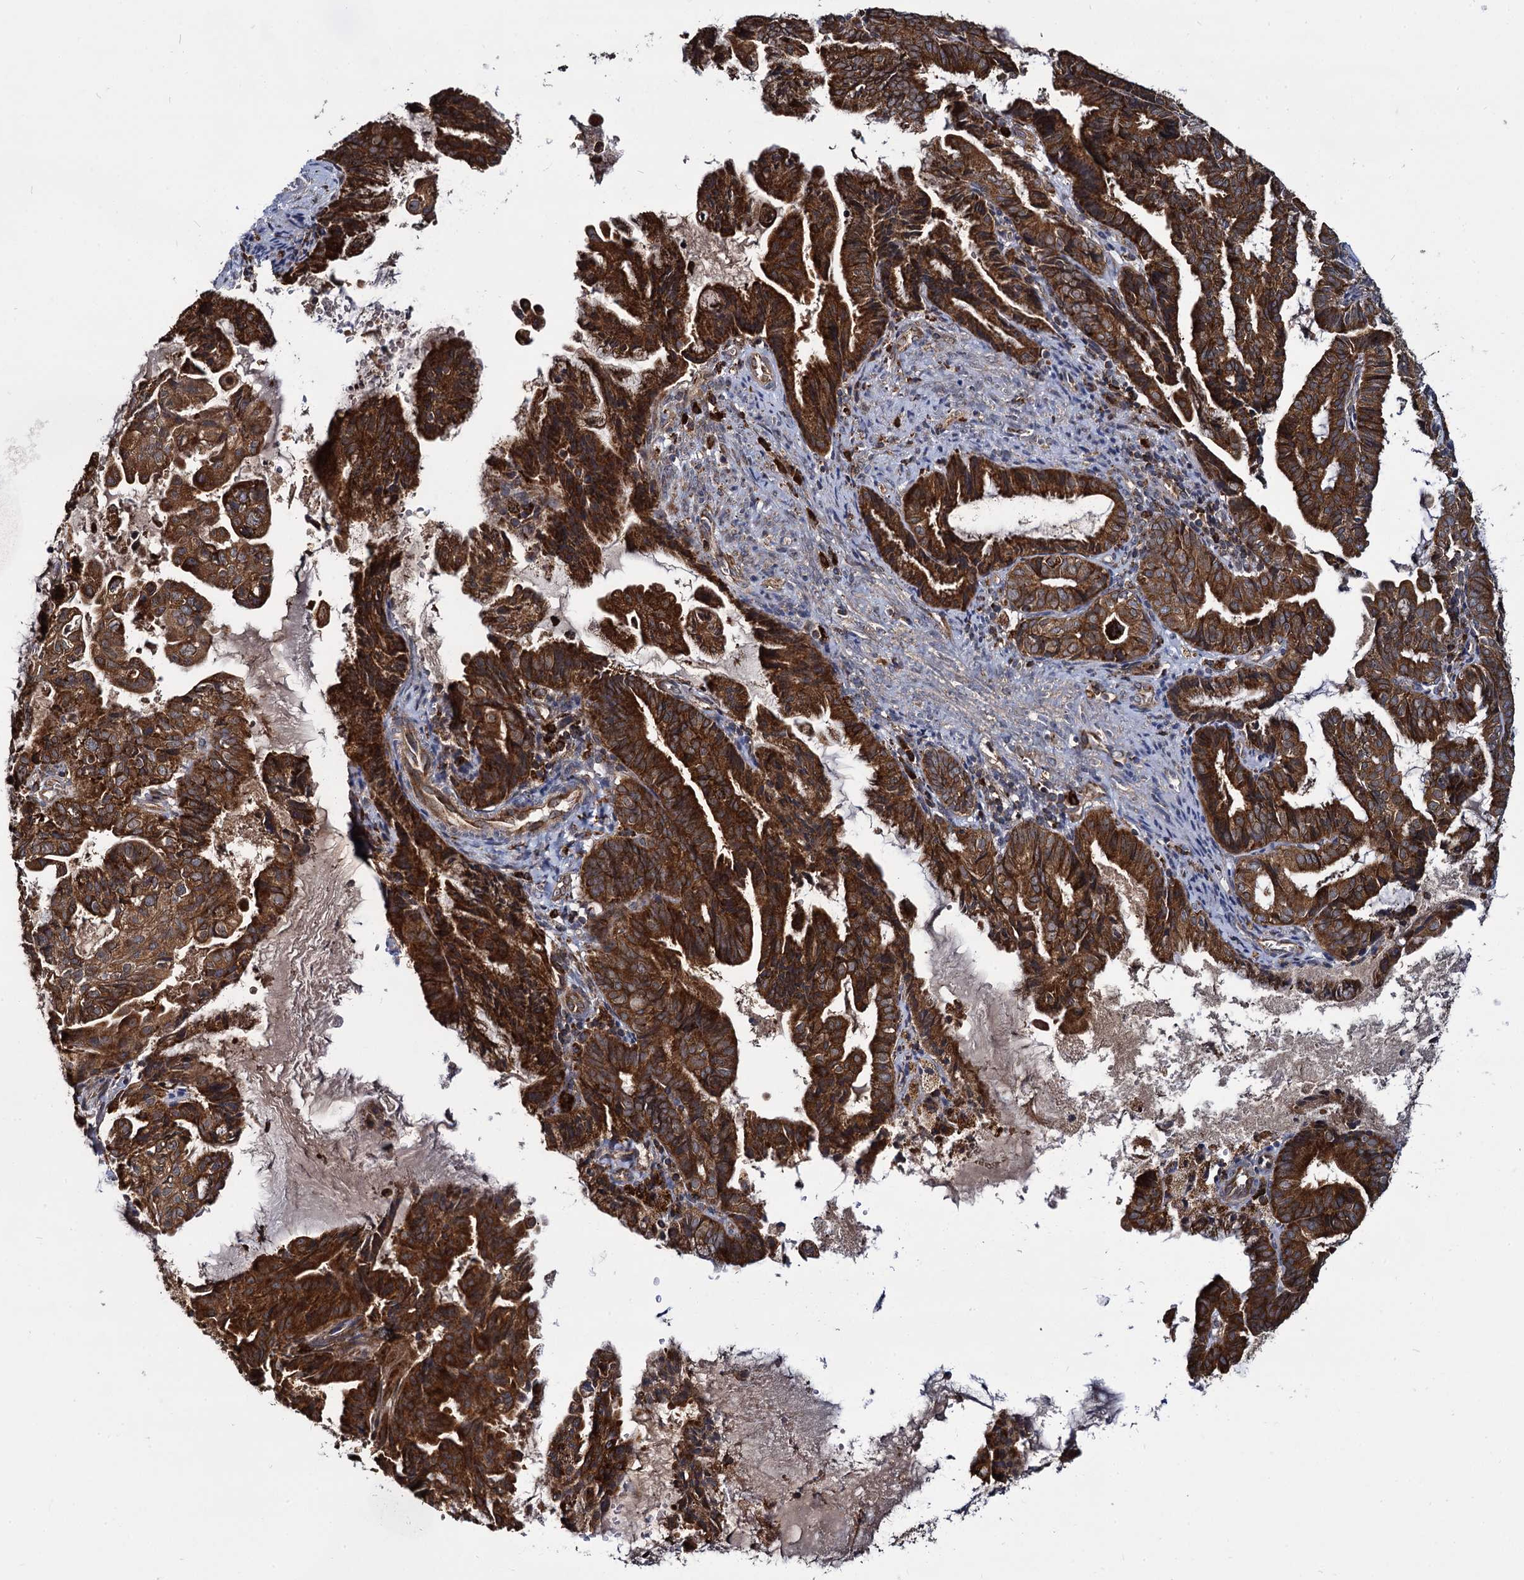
{"staining": {"intensity": "strong", "quantity": ">75%", "location": "cytoplasmic/membranous"}, "tissue": "endometrial cancer", "cell_type": "Tumor cells", "image_type": "cancer", "snomed": [{"axis": "morphology", "description": "Adenocarcinoma, NOS"}, {"axis": "topography", "description": "Endometrium"}], "caption": "IHC (DAB) staining of endometrial adenocarcinoma displays strong cytoplasmic/membranous protein positivity in approximately >75% of tumor cells.", "gene": "UFM1", "patient": {"sex": "female", "age": 86}}